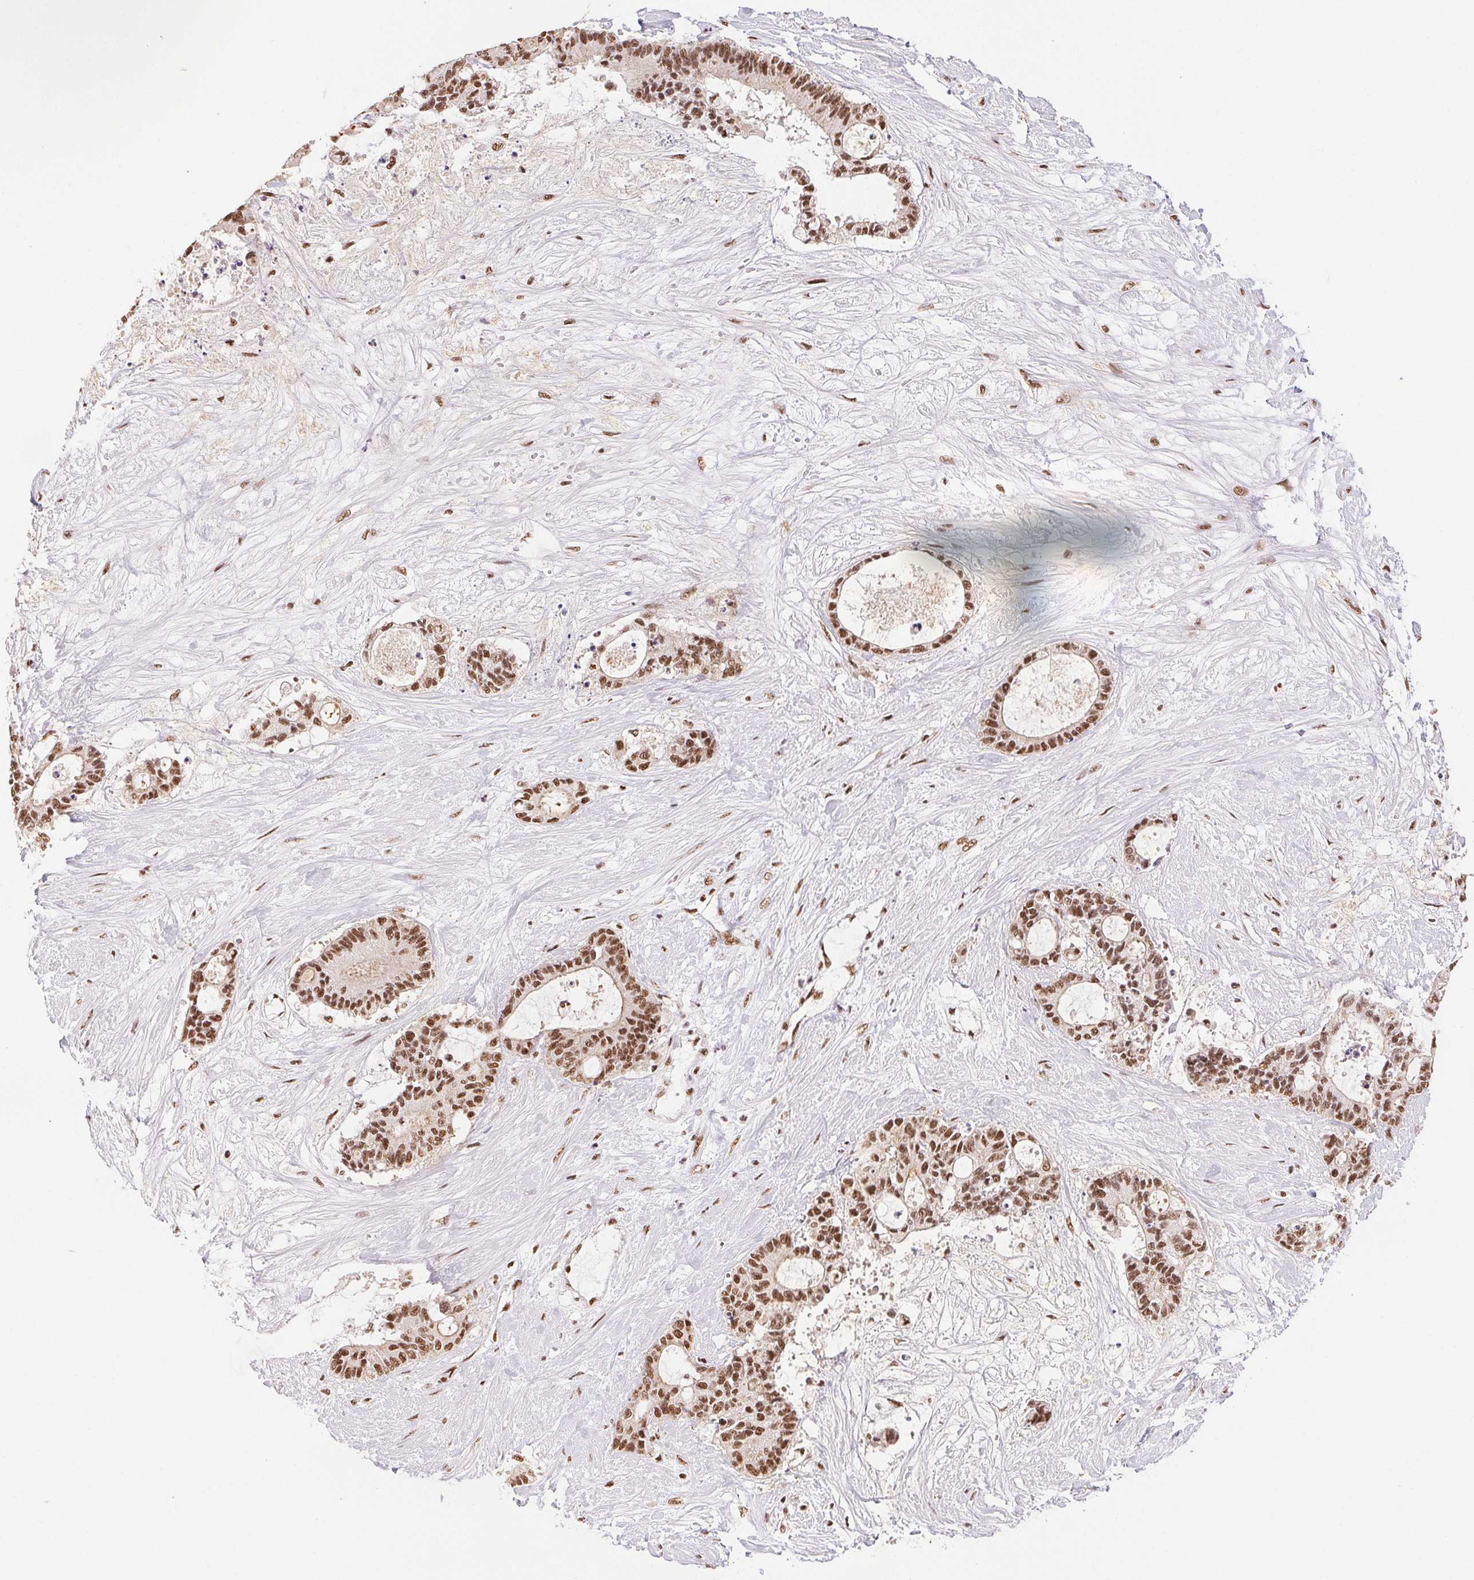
{"staining": {"intensity": "moderate", "quantity": ">75%", "location": "nuclear"}, "tissue": "liver cancer", "cell_type": "Tumor cells", "image_type": "cancer", "snomed": [{"axis": "morphology", "description": "Normal tissue, NOS"}, {"axis": "morphology", "description": "Cholangiocarcinoma"}, {"axis": "topography", "description": "Liver"}, {"axis": "topography", "description": "Peripheral nerve tissue"}], "caption": "Immunohistochemistry (IHC) staining of liver cholangiocarcinoma, which displays medium levels of moderate nuclear staining in approximately >75% of tumor cells indicating moderate nuclear protein staining. The staining was performed using DAB (3,3'-diaminobenzidine) (brown) for protein detection and nuclei were counterstained in hematoxylin (blue).", "gene": "IK", "patient": {"sex": "female", "age": 73}}